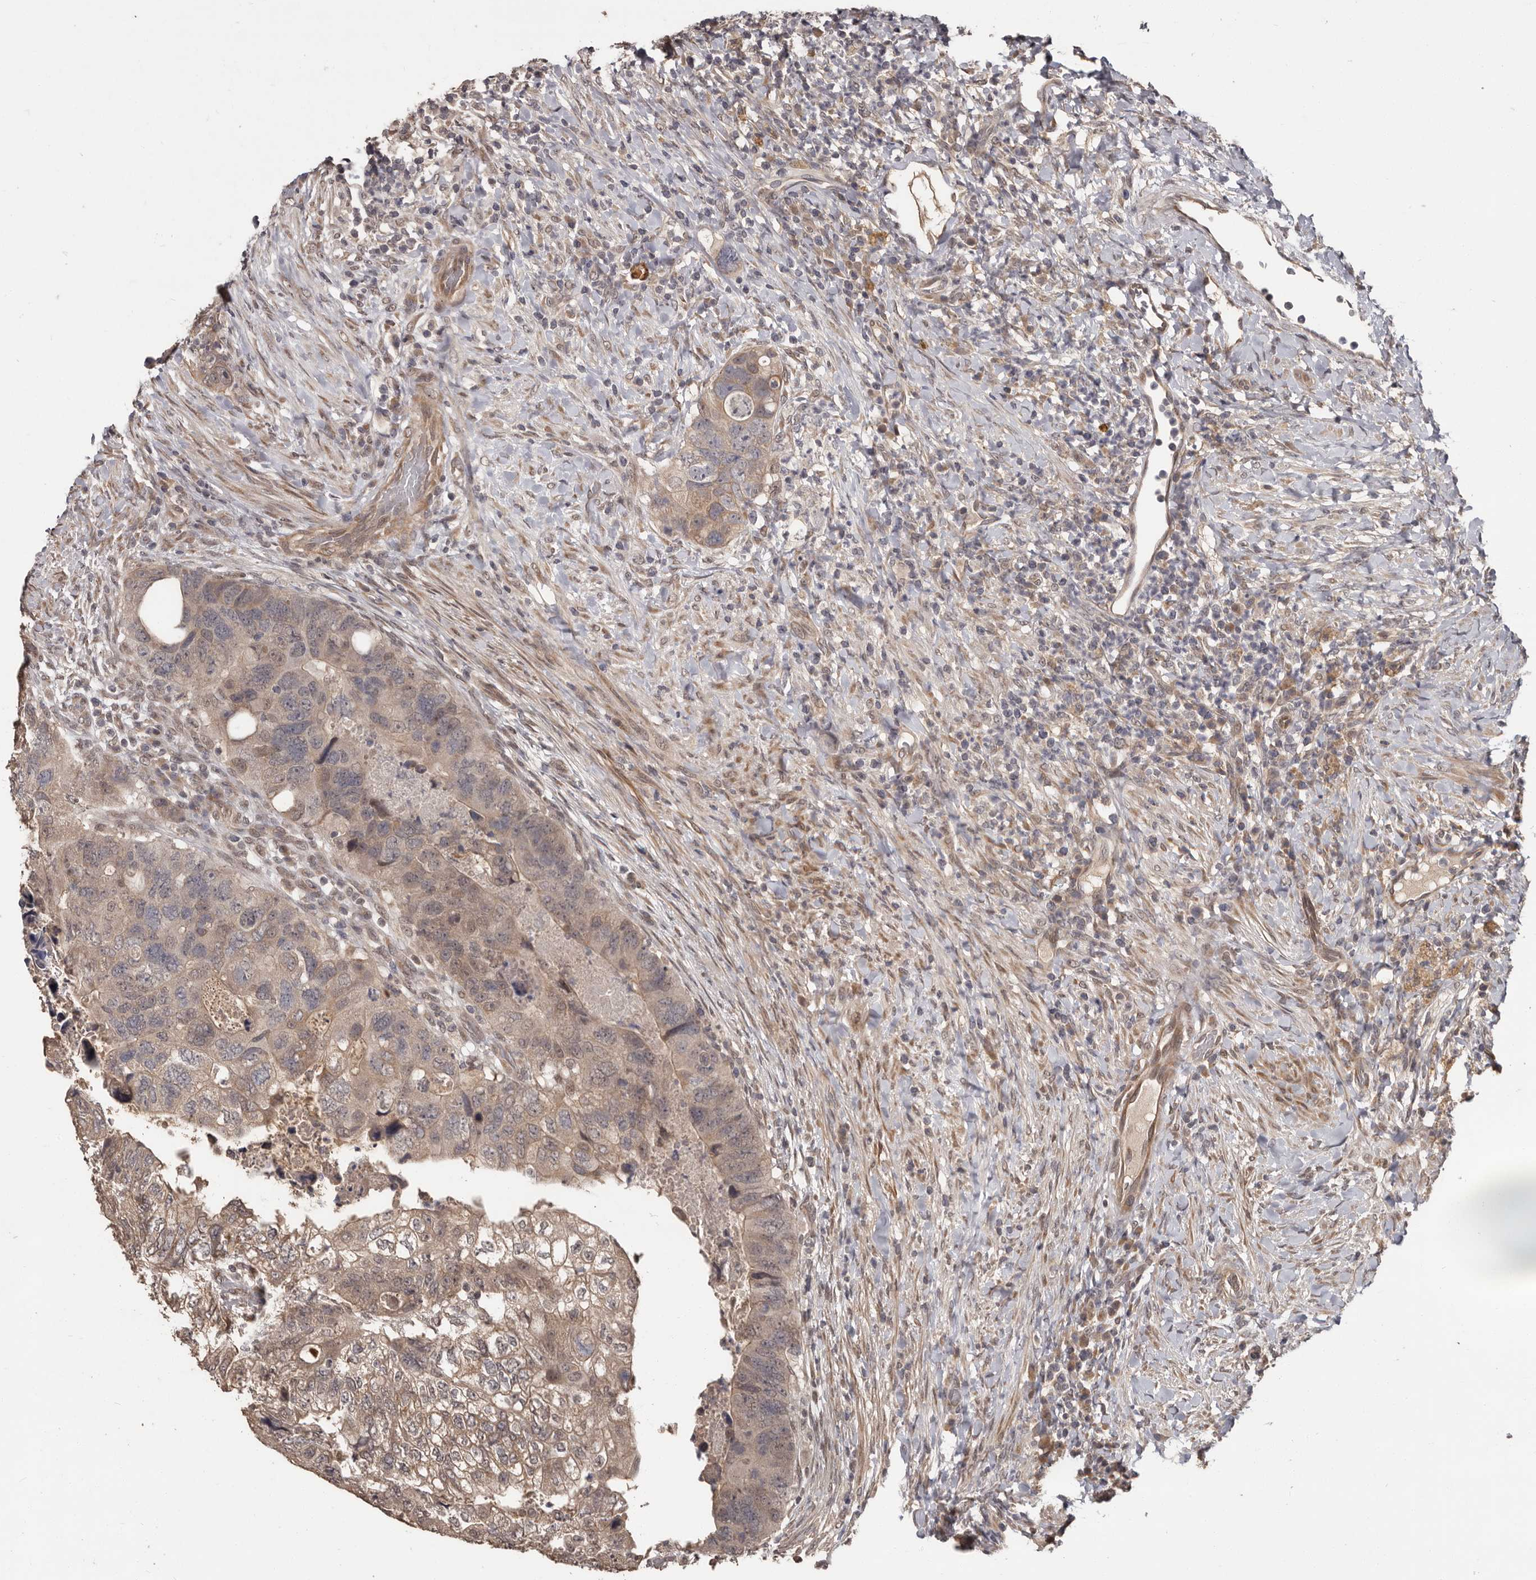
{"staining": {"intensity": "moderate", "quantity": ">75%", "location": "cytoplasmic/membranous"}, "tissue": "colorectal cancer", "cell_type": "Tumor cells", "image_type": "cancer", "snomed": [{"axis": "morphology", "description": "Adenocarcinoma, NOS"}, {"axis": "topography", "description": "Rectum"}], "caption": "Adenocarcinoma (colorectal) was stained to show a protein in brown. There is medium levels of moderate cytoplasmic/membranous expression in about >75% of tumor cells.", "gene": "ZFP14", "patient": {"sex": "male", "age": 59}}